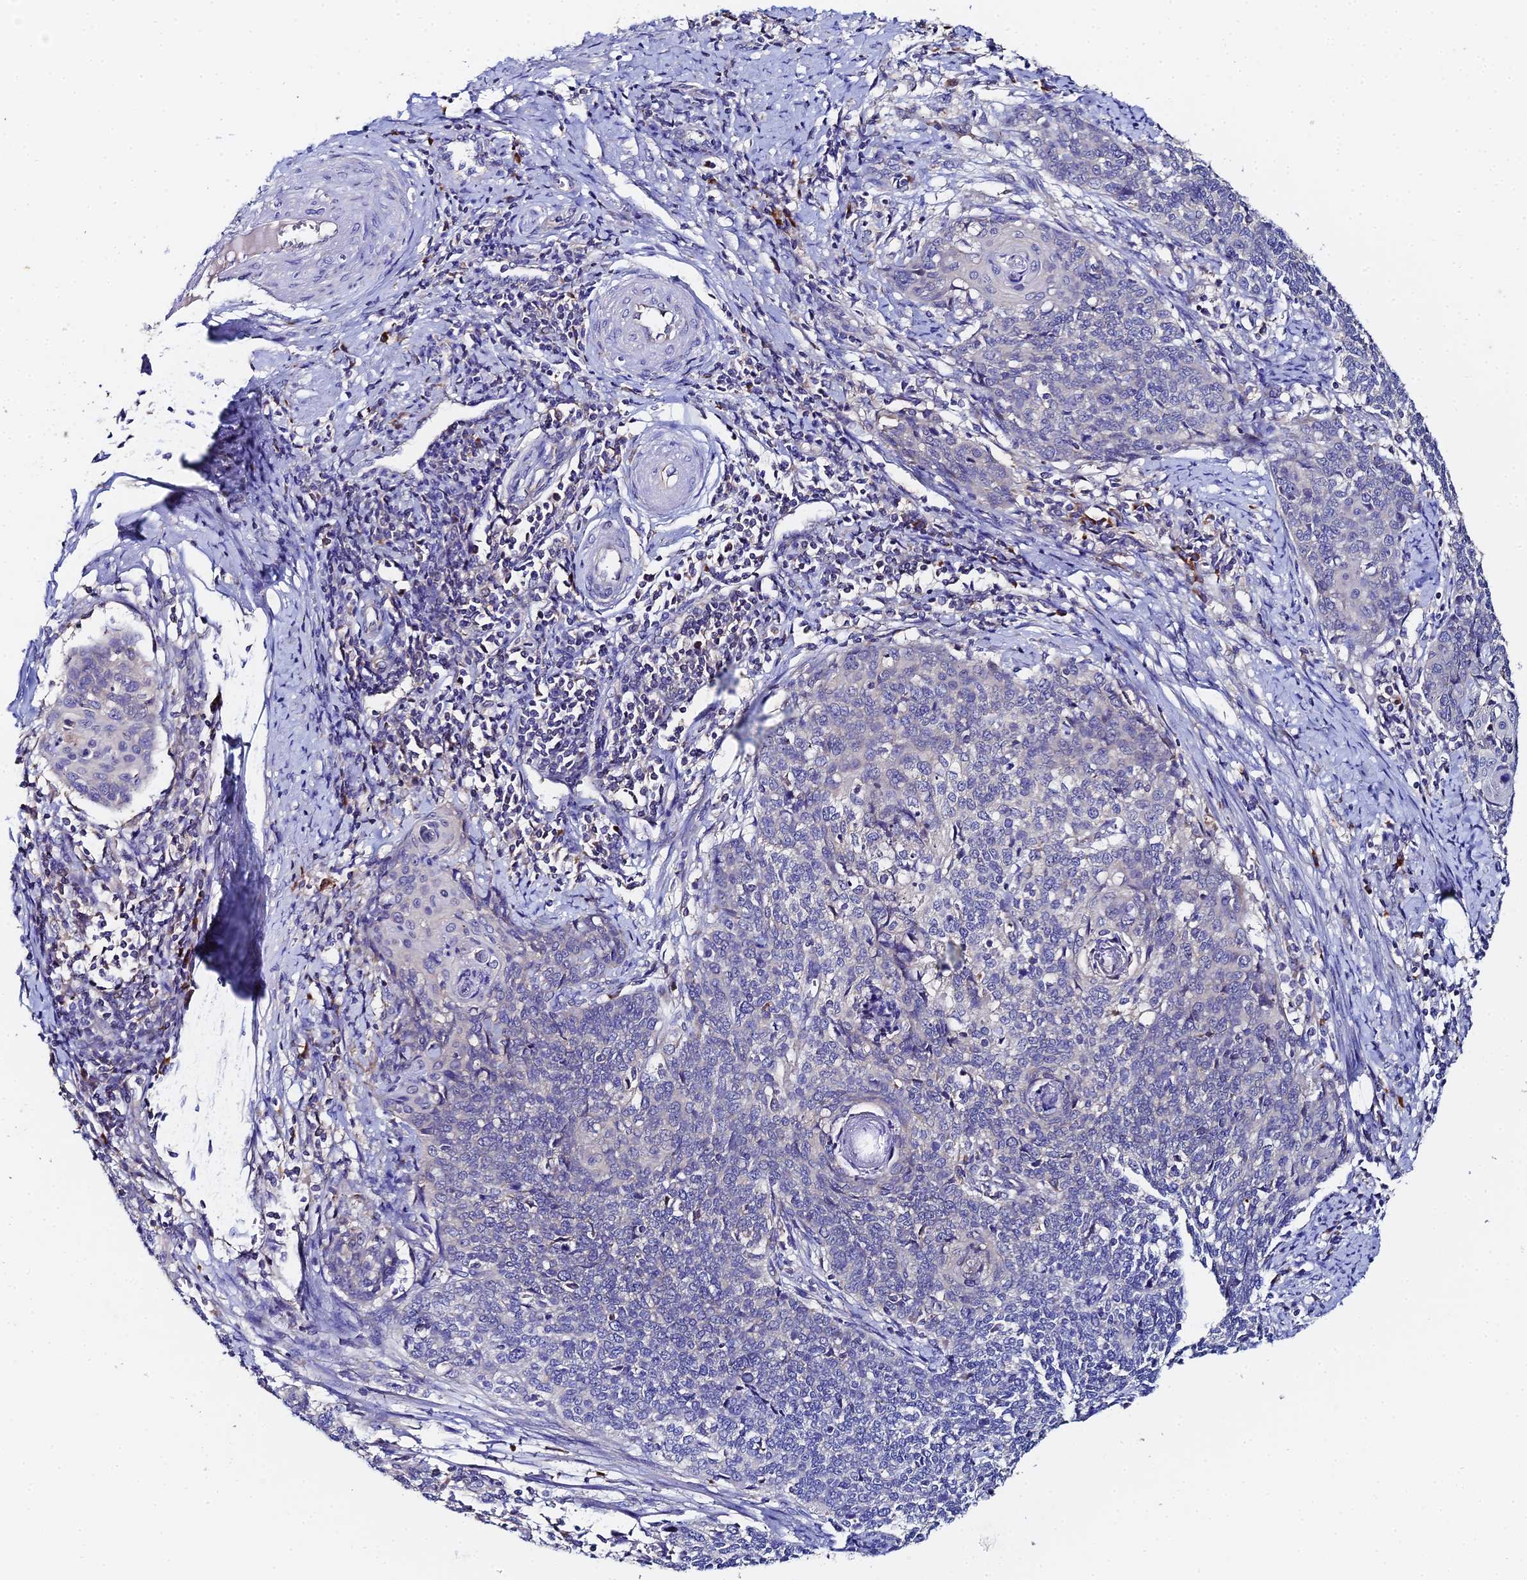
{"staining": {"intensity": "negative", "quantity": "none", "location": "none"}, "tissue": "cervical cancer", "cell_type": "Tumor cells", "image_type": "cancer", "snomed": [{"axis": "morphology", "description": "Squamous cell carcinoma, NOS"}, {"axis": "topography", "description": "Cervix"}], "caption": "The photomicrograph reveals no significant expression in tumor cells of cervical cancer. (Brightfield microscopy of DAB immunohistochemistry at high magnification).", "gene": "UBE2L3", "patient": {"sex": "female", "age": 39}}